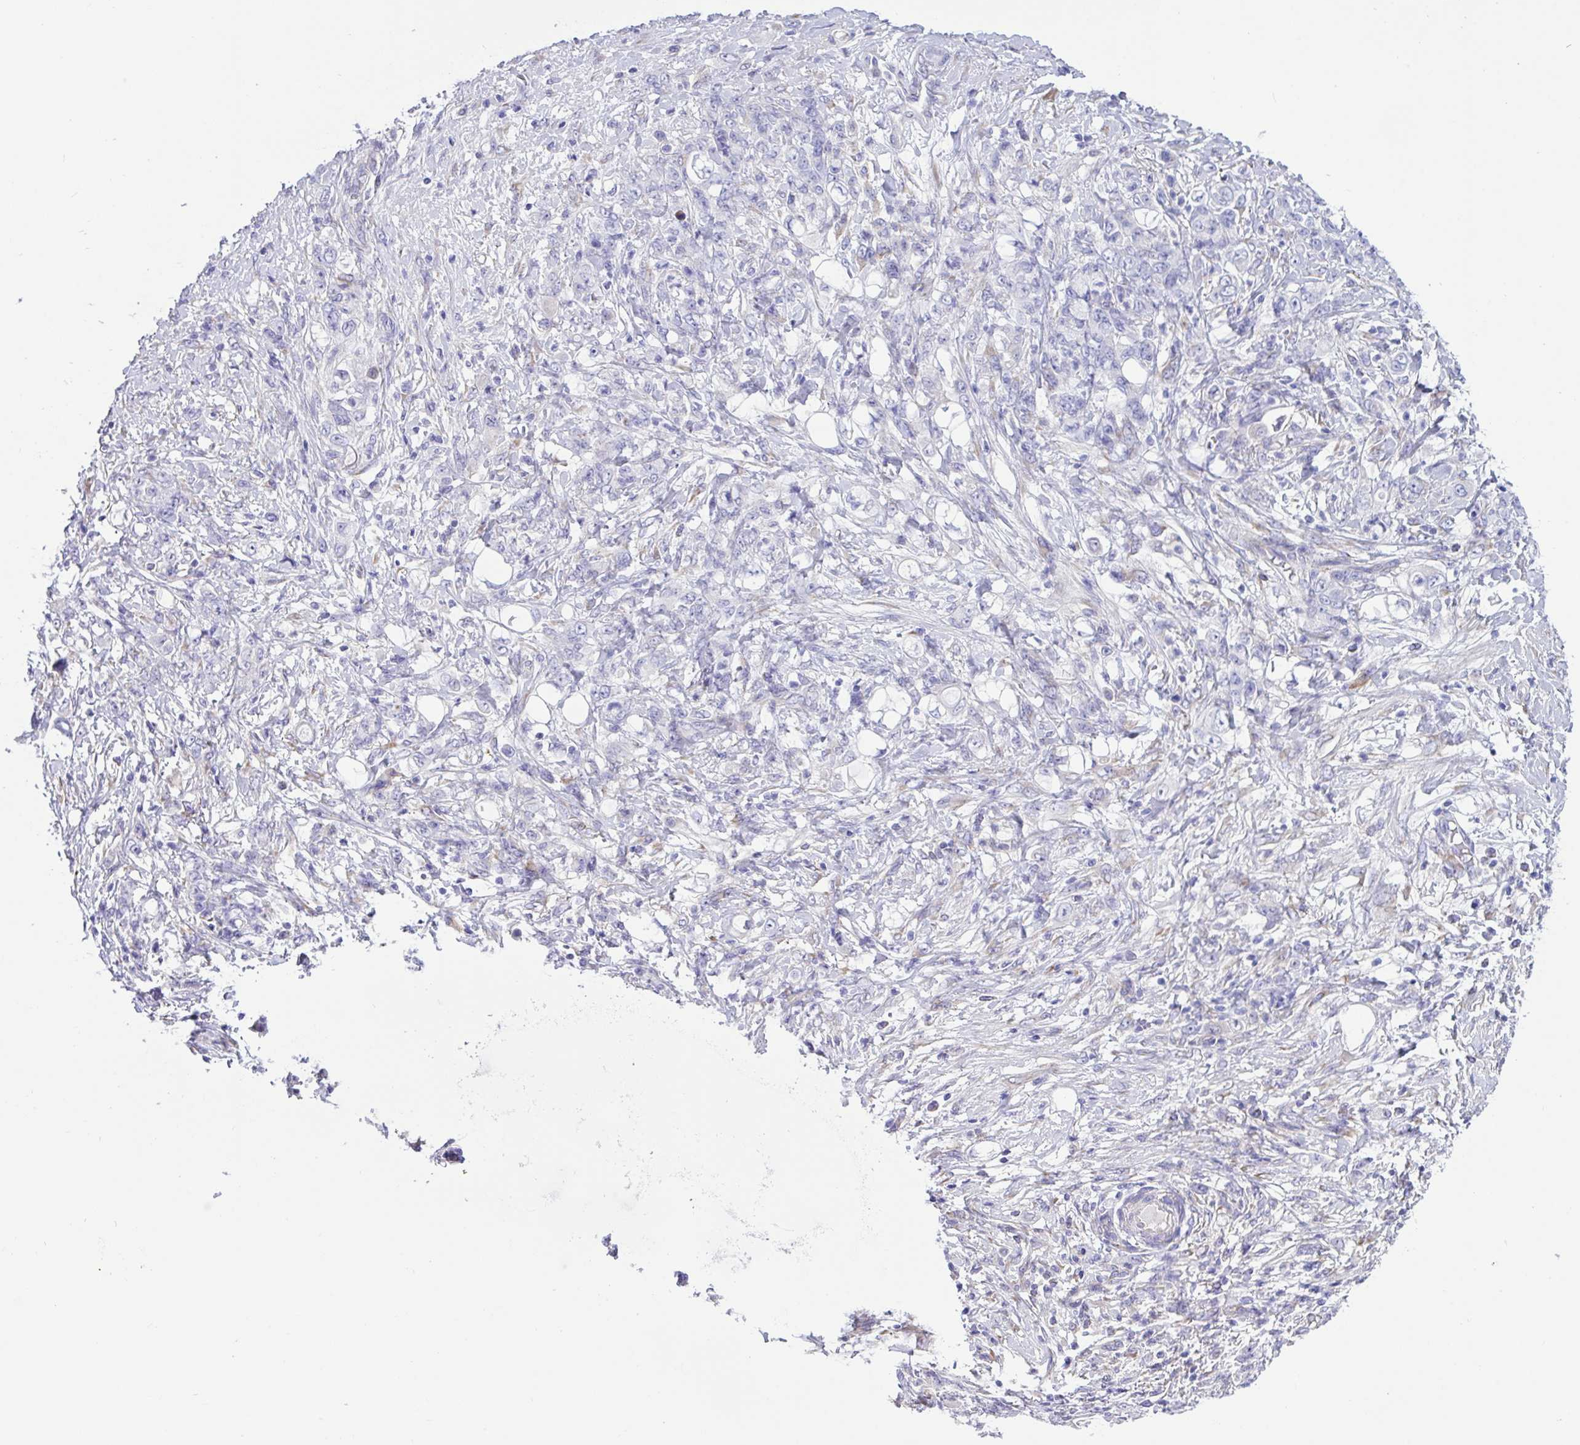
{"staining": {"intensity": "negative", "quantity": "none", "location": "none"}, "tissue": "stomach cancer", "cell_type": "Tumor cells", "image_type": "cancer", "snomed": [{"axis": "morphology", "description": "Adenocarcinoma, NOS"}, {"axis": "topography", "description": "Stomach"}], "caption": "Human stomach cancer stained for a protein using immunohistochemistry demonstrates no positivity in tumor cells.", "gene": "DSC3", "patient": {"sex": "female", "age": 79}}